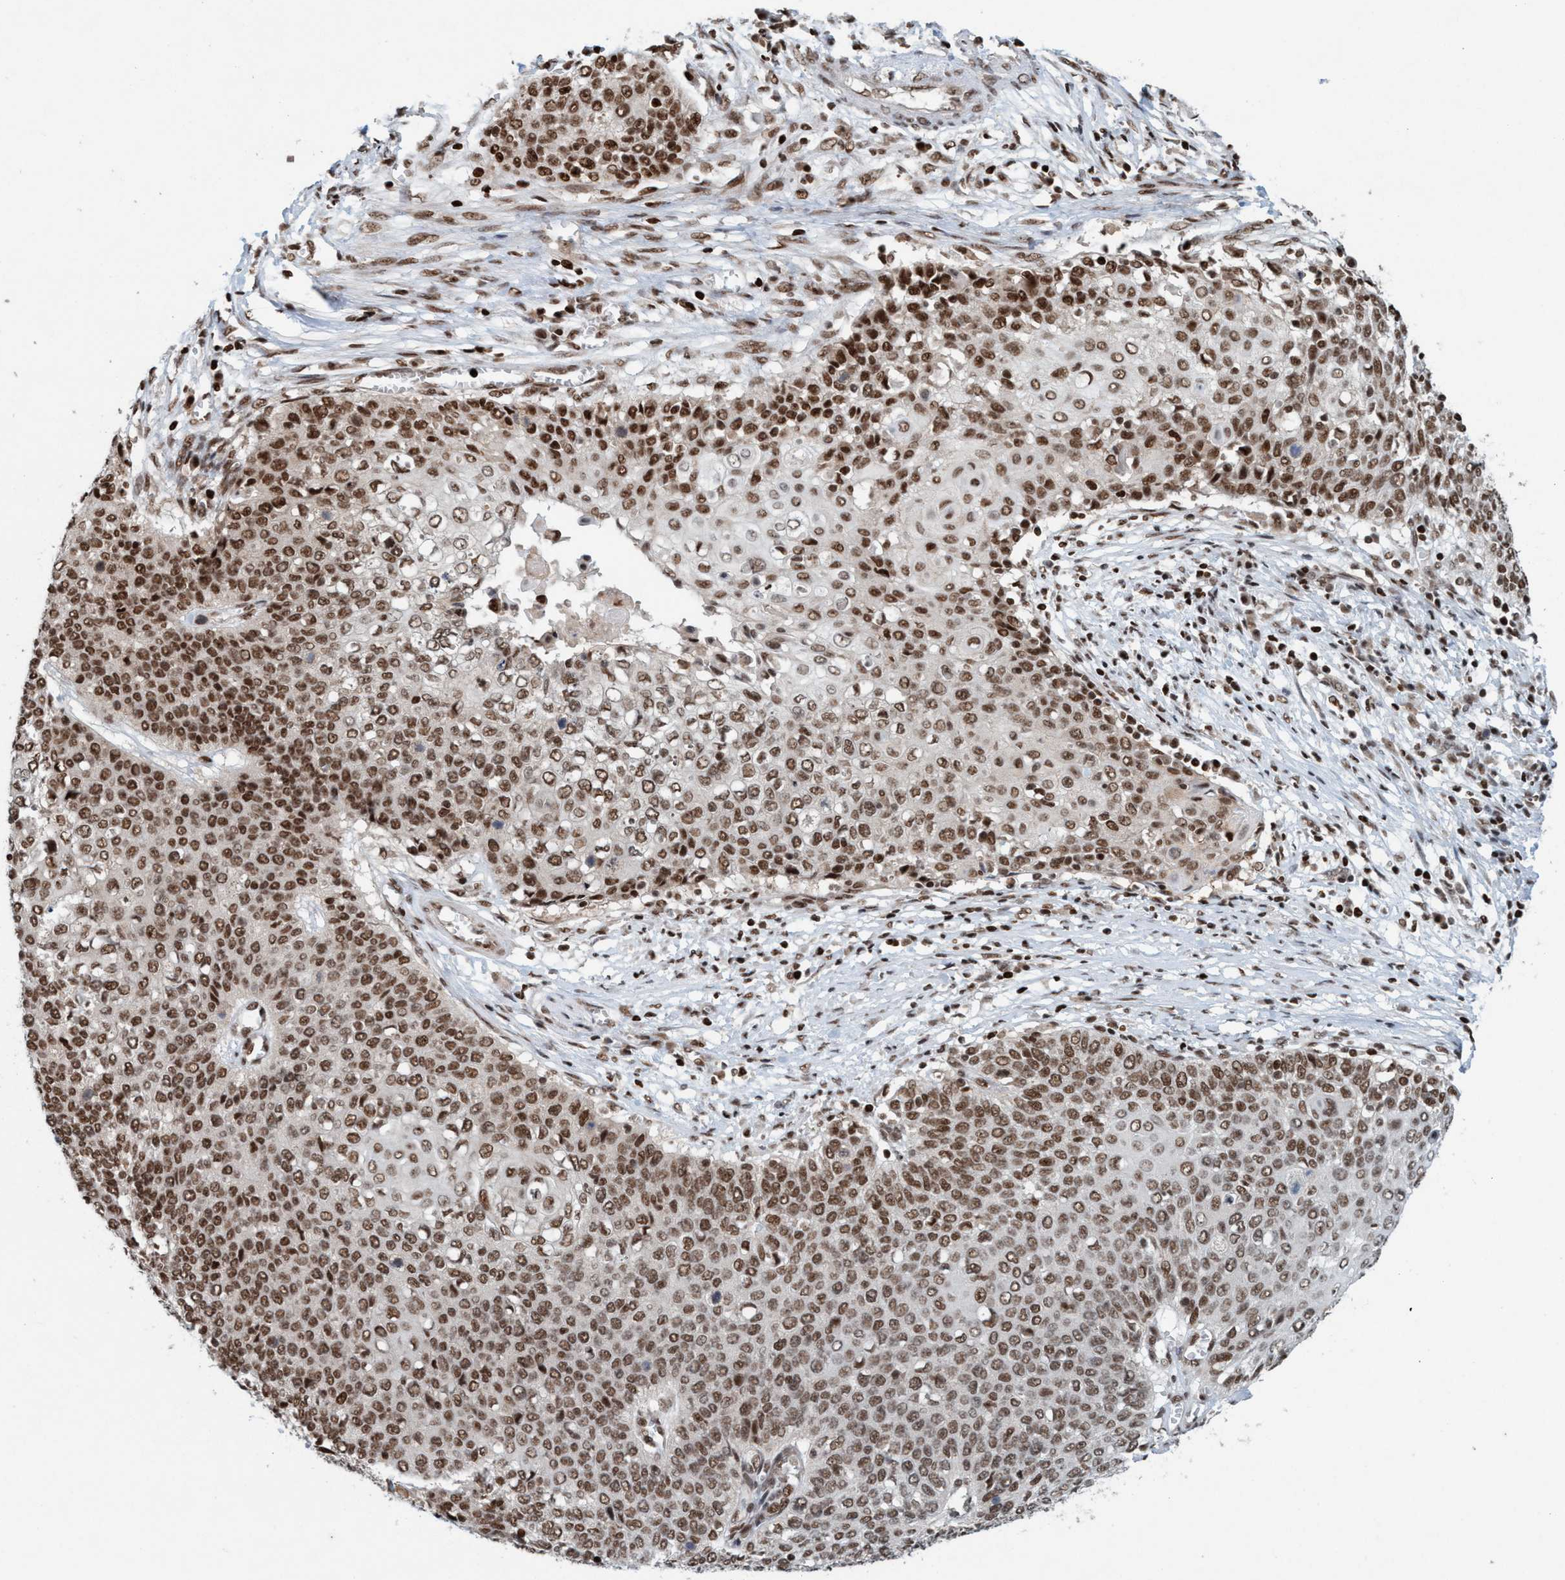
{"staining": {"intensity": "strong", "quantity": ">75%", "location": "nuclear"}, "tissue": "cervical cancer", "cell_type": "Tumor cells", "image_type": "cancer", "snomed": [{"axis": "morphology", "description": "Squamous cell carcinoma, NOS"}, {"axis": "topography", "description": "Cervix"}], "caption": "A high amount of strong nuclear positivity is seen in approximately >75% of tumor cells in cervical cancer tissue.", "gene": "SMCR8", "patient": {"sex": "female", "age": 39}}